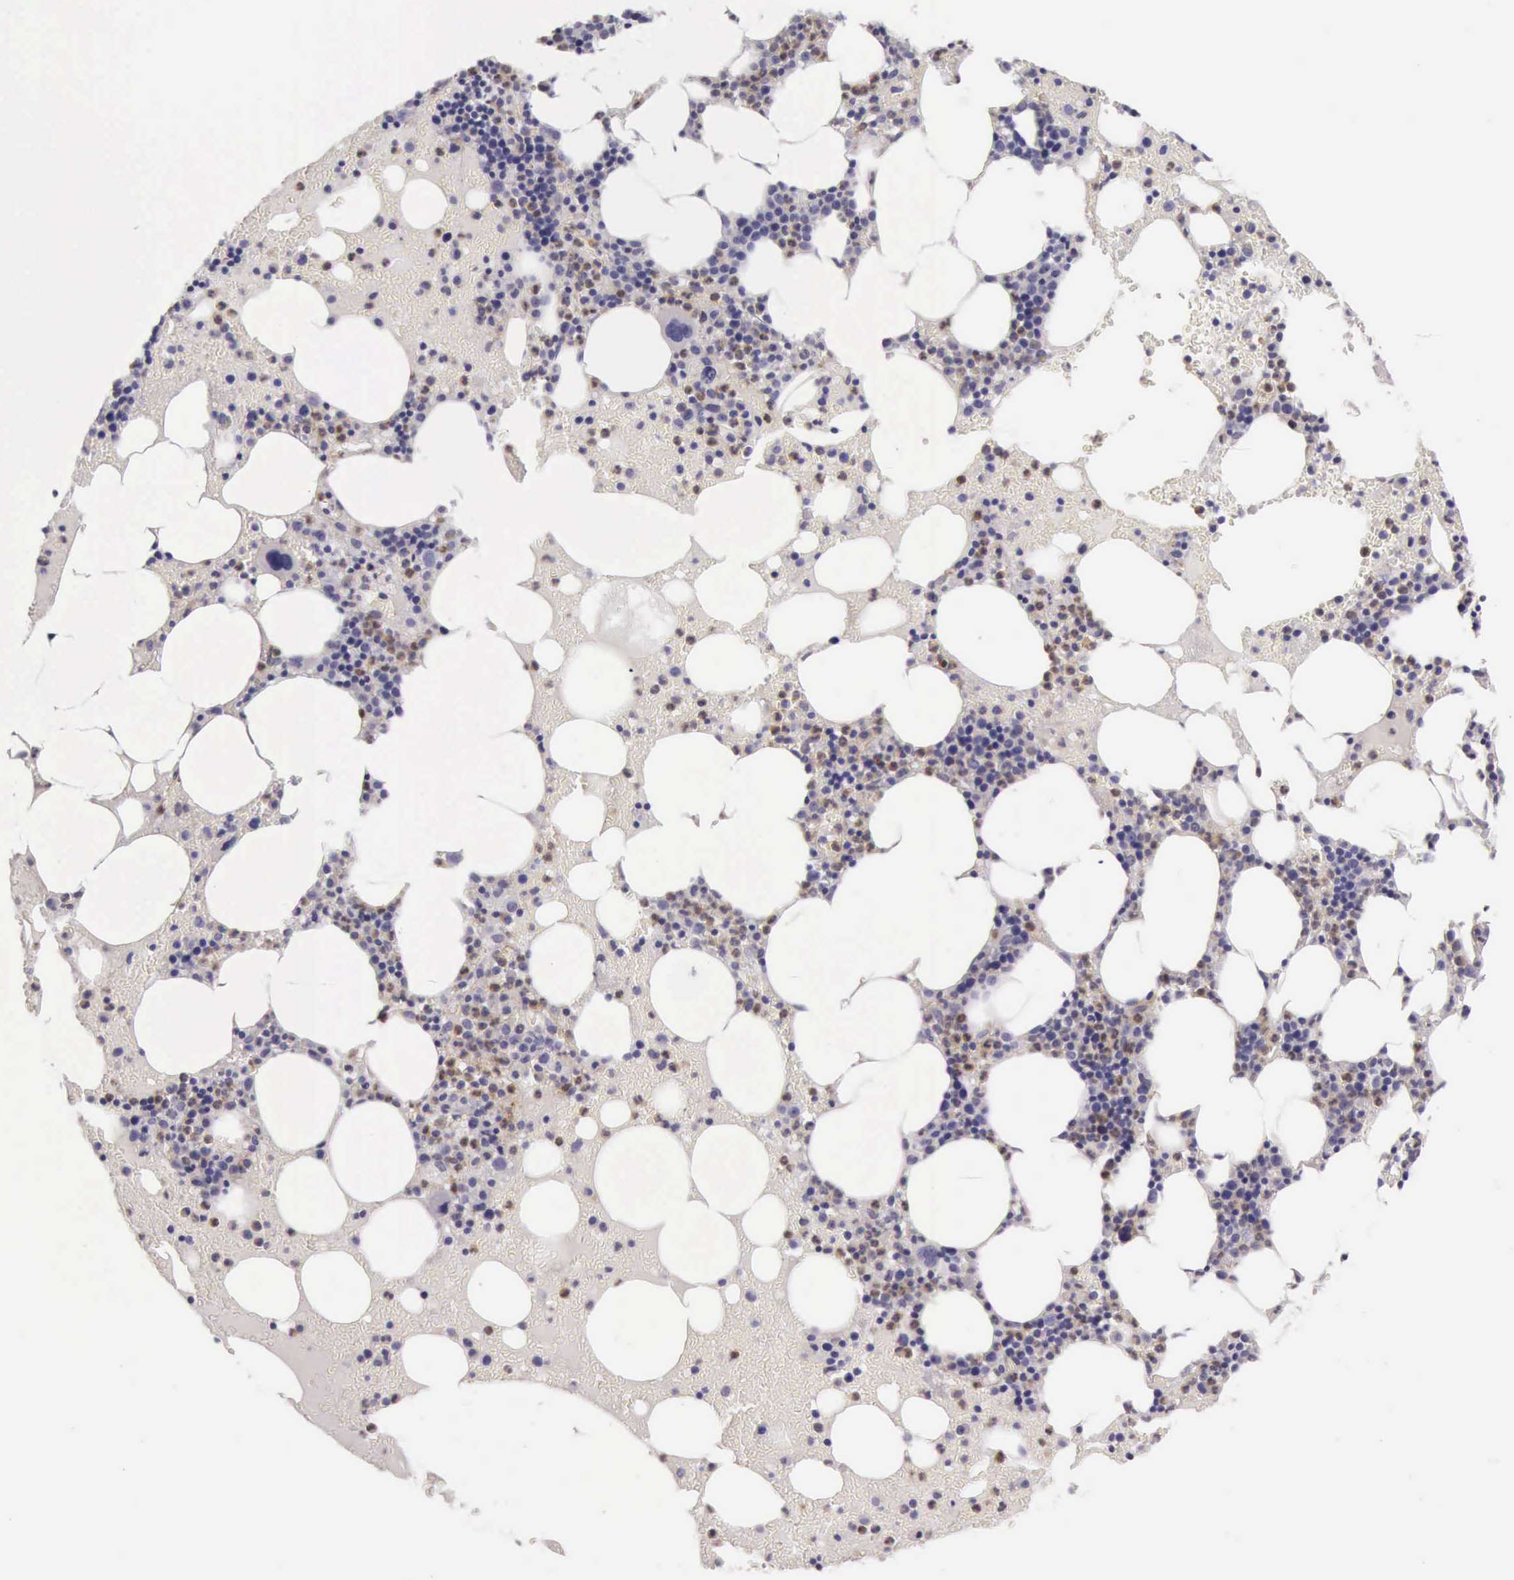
{"staining": {"intensity": "moderate", "quantity": "<25%", "location": "cytoplasmic/membranous,nuclear"}, "tissue": "bone marrow", "cell_type": "Hematopoietic cells", "image_type": "normal", "snomed": [{"axis": "morphology", "description": "Normal tissue, NOS"}, {"axis": "topography", "description": "Bone marrow"}], "caption": "DAB (3,3'-diaminobenzidine) immunohistochemical staining of unremarkable human bone marrow reveals moderate cytoplasmic/membranous,nuclear protein staining in approximately <25% of hematopoietic cells.", "gene": "TCEANC", "patient": {"sex": "female", "age": 72}}